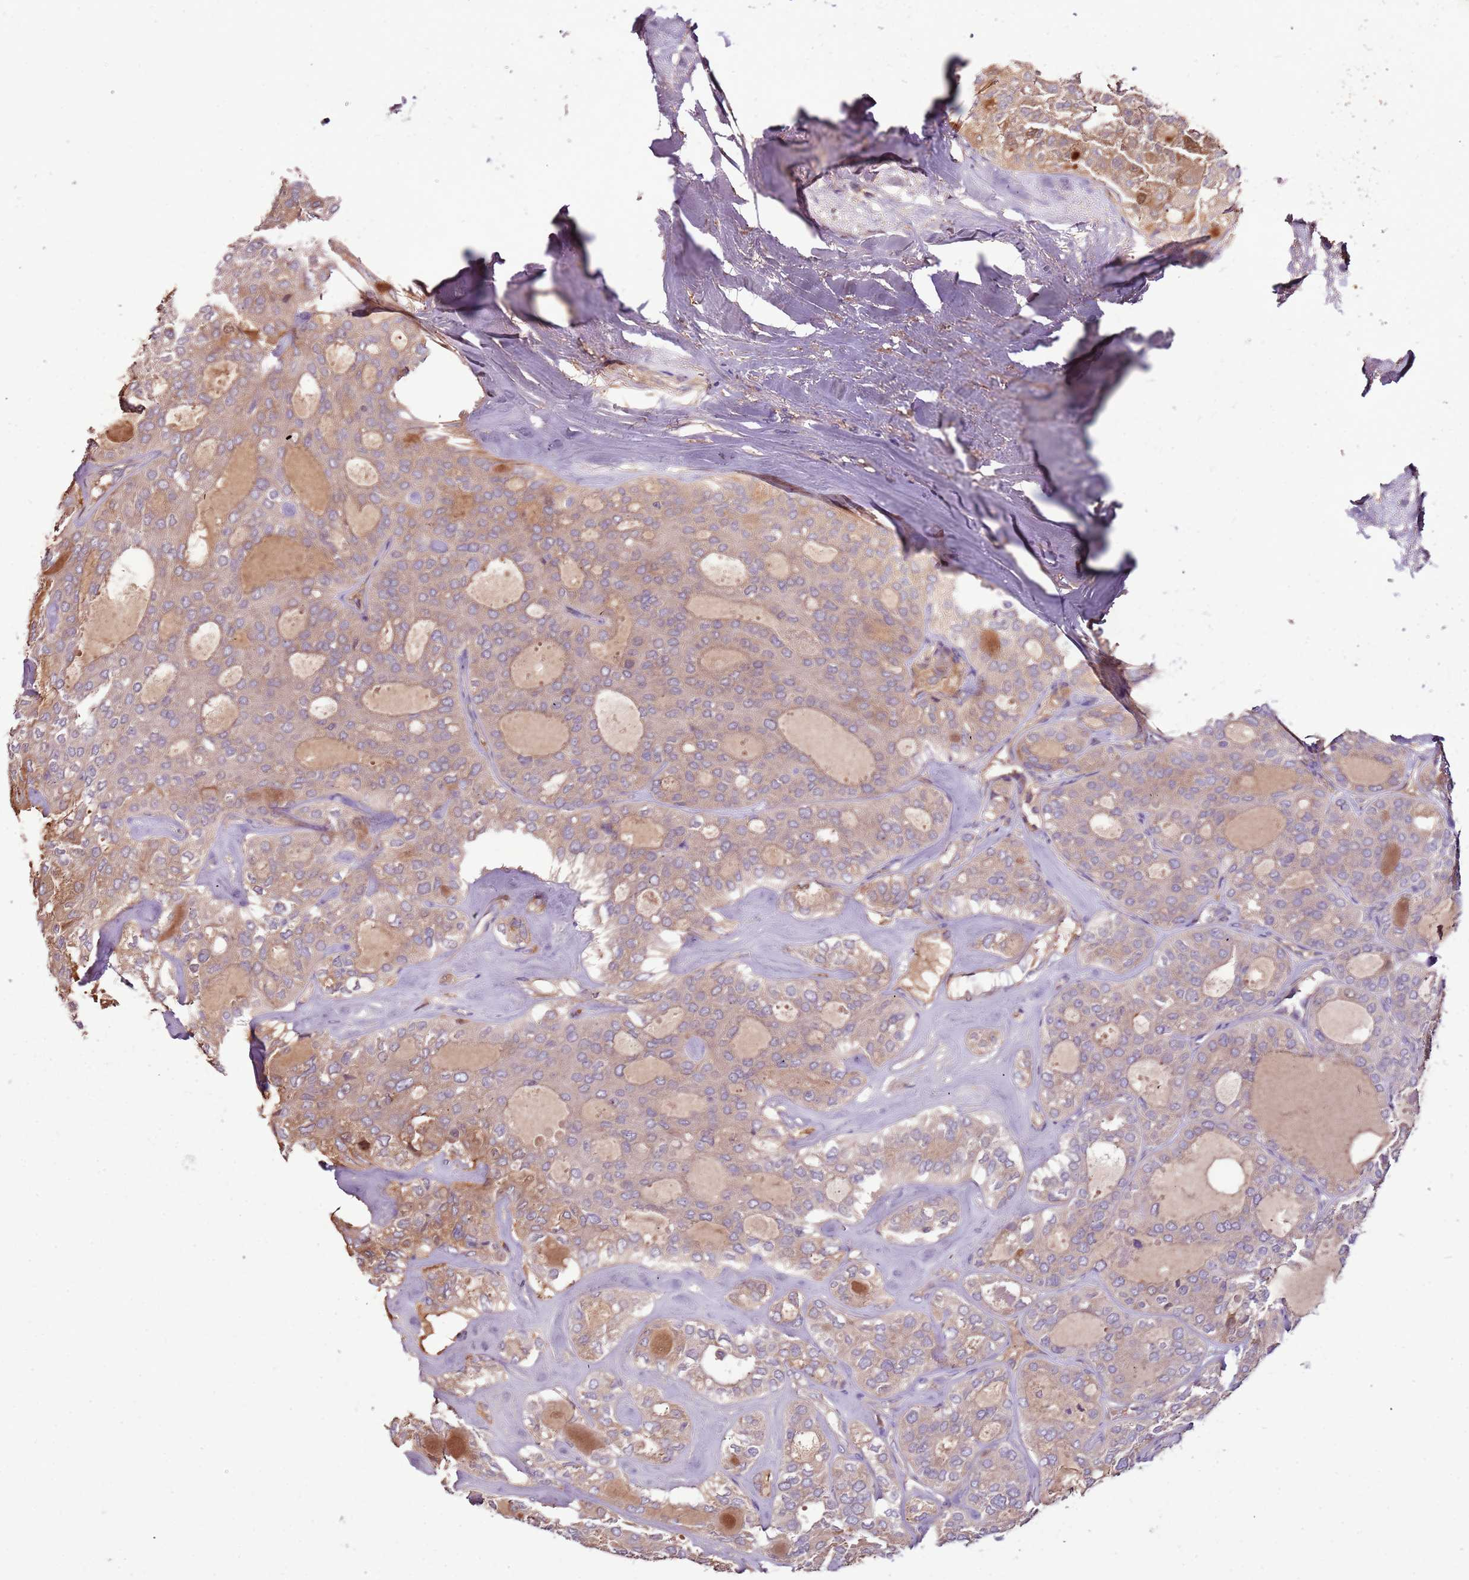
{"staining": {"intensity": "weak", "quantity": "25%-75%", "location": "cytoplasmic/membranous"}, "tissue": "thyroid cancer", "cell_type": "Tumor cells", "image_type": "cancer", "snomed": [{"axis": "morphology", "description": "Follicular adenoma carcinoma, NOS"}, {"axis": "topography", "description": "Thyroid gland"}], "caption": "Thyroid cancer was stained to show a protein in brown. There is low levels of weak cytoplasmic/membranous expression in about 25%-75% of tumor cells.", "gene": "DENR", "patient": {"sex": "male", "age": 75}}